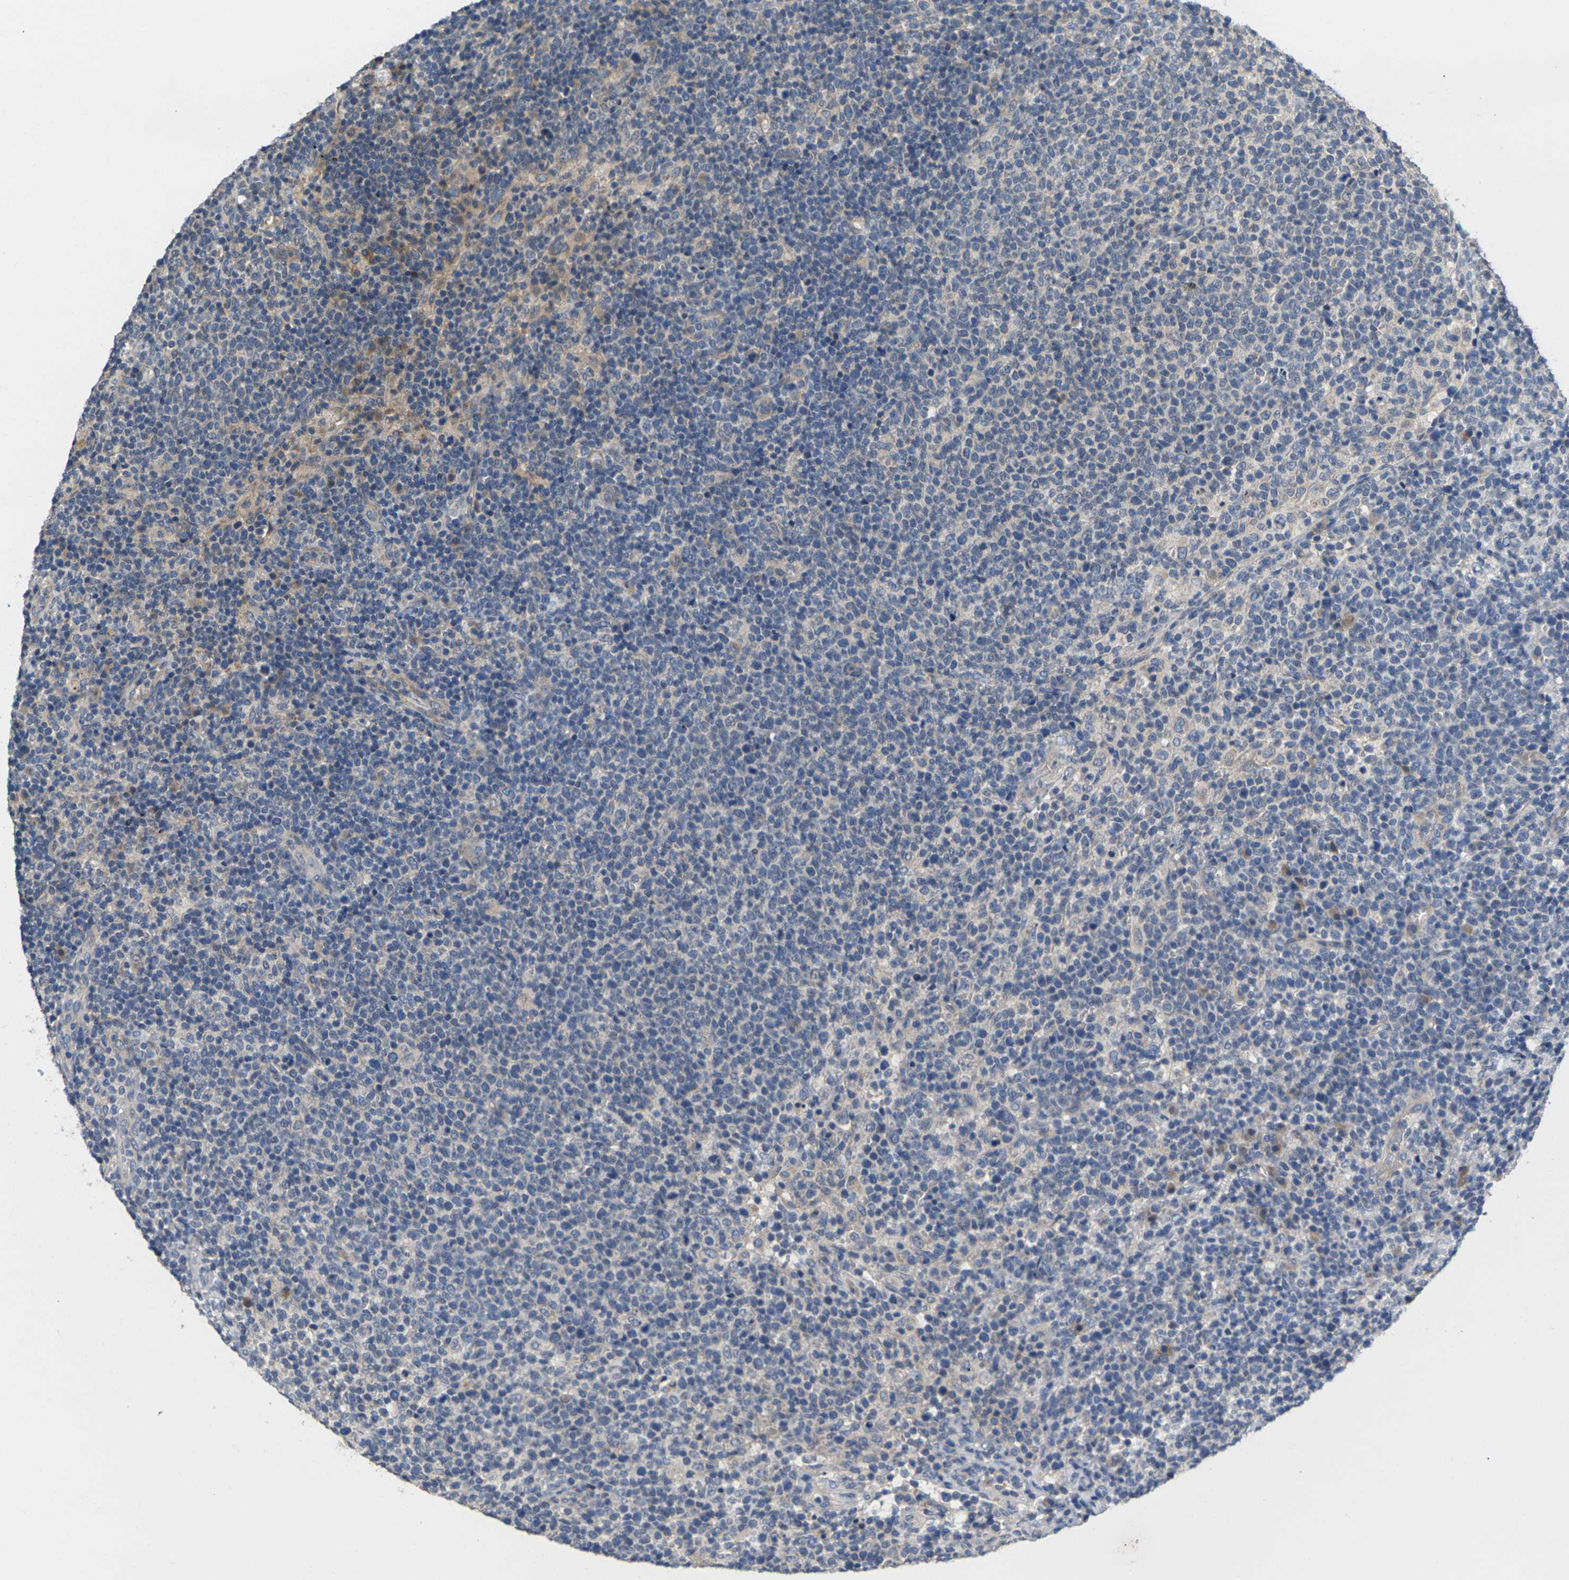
{"staining": {"intensity": "weak", "quantity": "<25%", "location": "cytoplasmic/membranous"}, "tissue": "lymphoma", "cell_type": "Tumor cells", "image_type": "cancer", "snomed": [{"axis": "morphology", "description": "Malignant lymphoma, non-Hodgkin's type, High grade"}, {"axis": "topography", "description": "Lymph node"}], "caption": "High magnification brightfield microscopy of lymphoma stained with DAB (brown) and counterstained with hematoxylin (blue): tumor cells show no significant positivity.", "gene": "SLC2A2", "patient": {"sex": "male", "age": 61}}